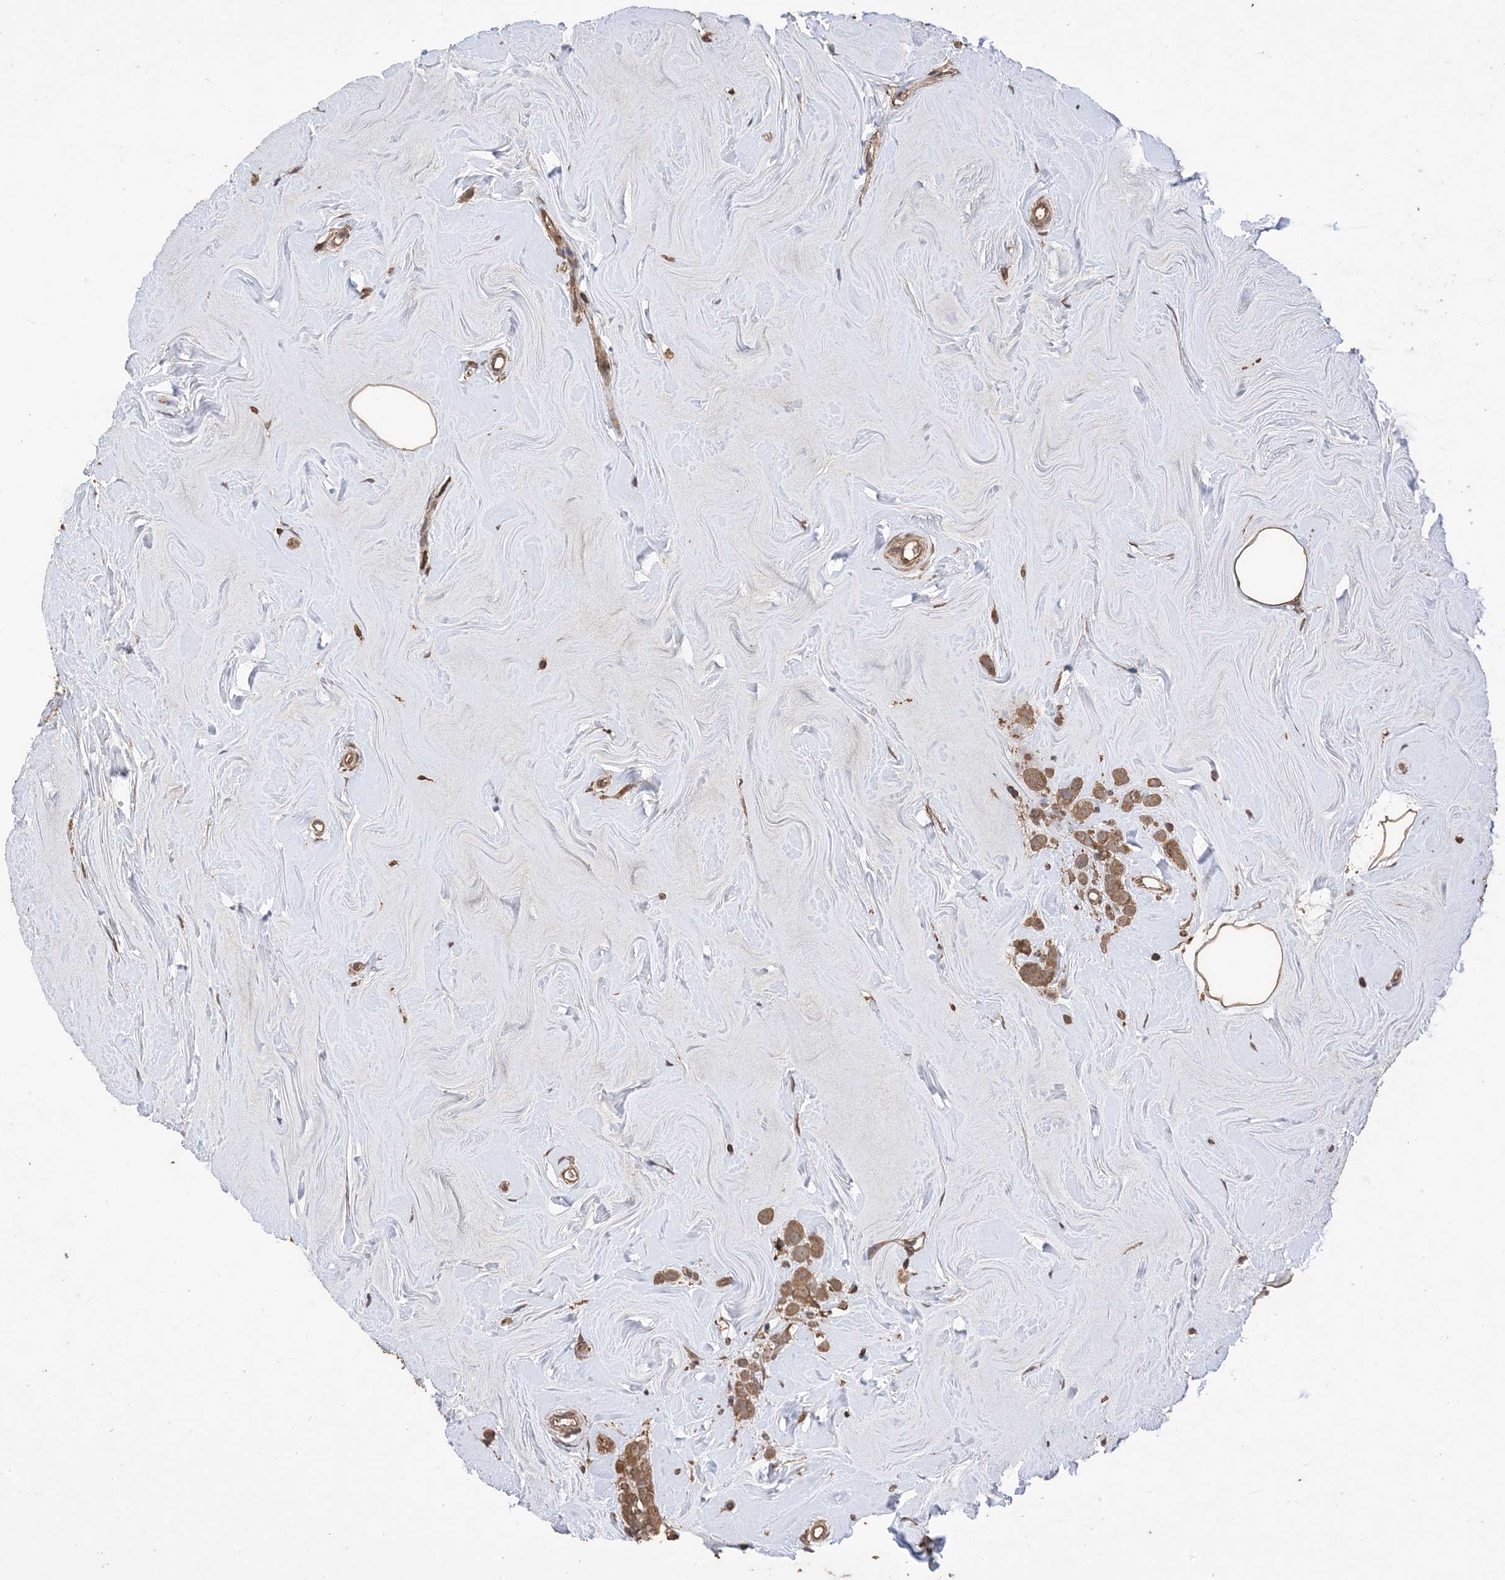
{"staining": {"intensity": "moderate", "quantity": ">75%", "location": "cytoplasmic/membranous"}, "tissue": "breast cancer", "cell_type": "Tumor cells", "image_type": "cancer", "snomed": [{"axis": "morphology", "description": "Lobular carcinoma"}, {"axis": "topography", "description": "Breast"}], "caption": "Tumor cells demonstrate medium levels of moderate cytoplasmic/membranous staining in approximately >75% of cells in breast cancer (lobular carcinoma).", "gene": "ZKSCAN5", "patient": {"sex": "female", "age": 47}}